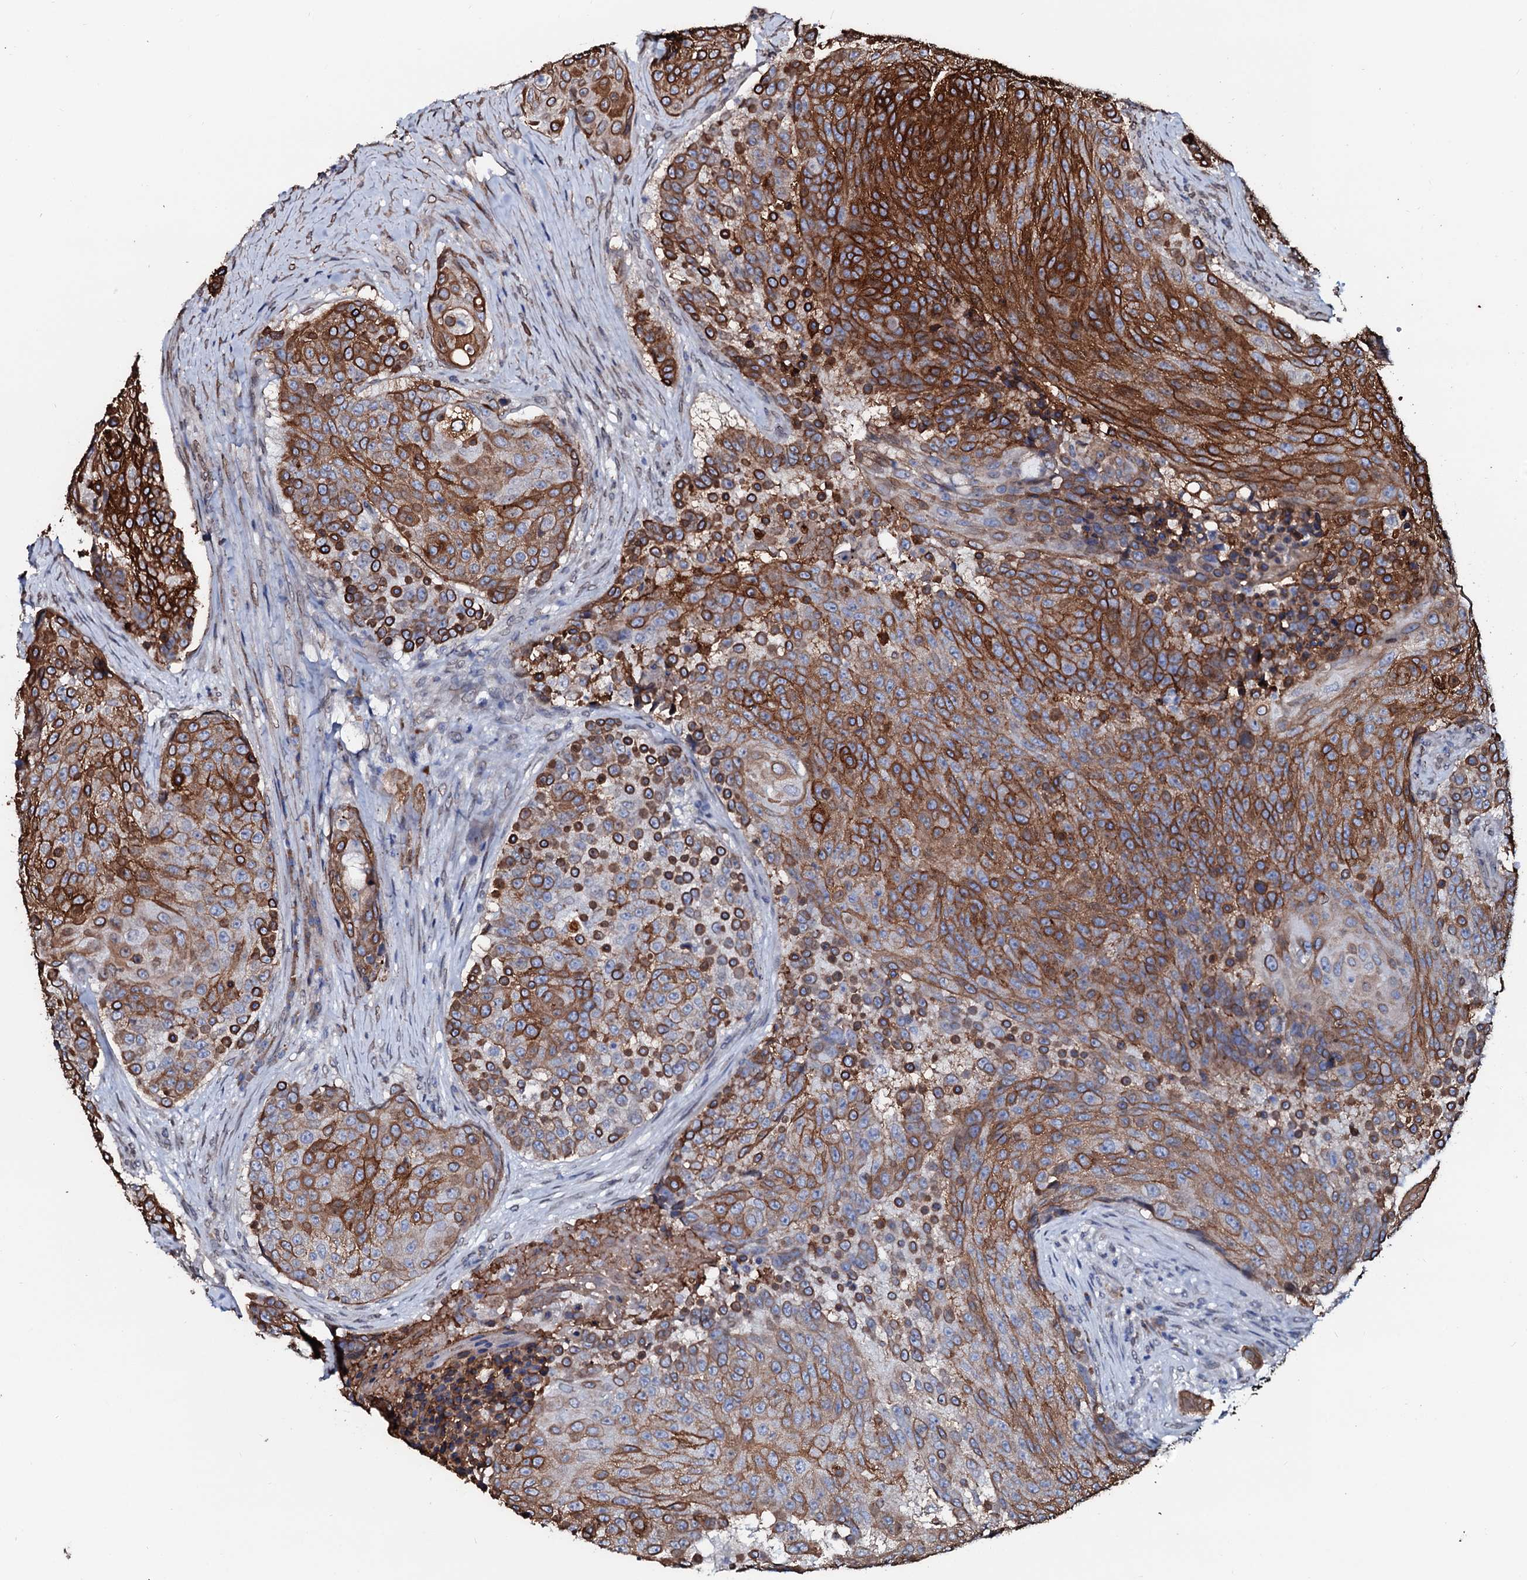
{"staining": {"intensity": "strong", "quantity": ">75%", "location": "cytoplasmic/membranous"}, "tissue": "urothelial cancer", "cell_type": "Tumor cells", "image_type": "cancer", "snomed": [{"axis": "morphology", "description": "Urothelial carcinoma, High grade"}, {"axis": "topography", "description": "Urinary bladder"}], "caption": "Immunohistochemical staining of urothelial cancer exhibits high levels of strong cytoplasmic/membranous protein positivity in approximately >75% of tumor cells. (Brightfield microscopy of DAB IHC at high magnification).", "gene": "NRP2", "patient": {"sex": "female", "age": 63}}